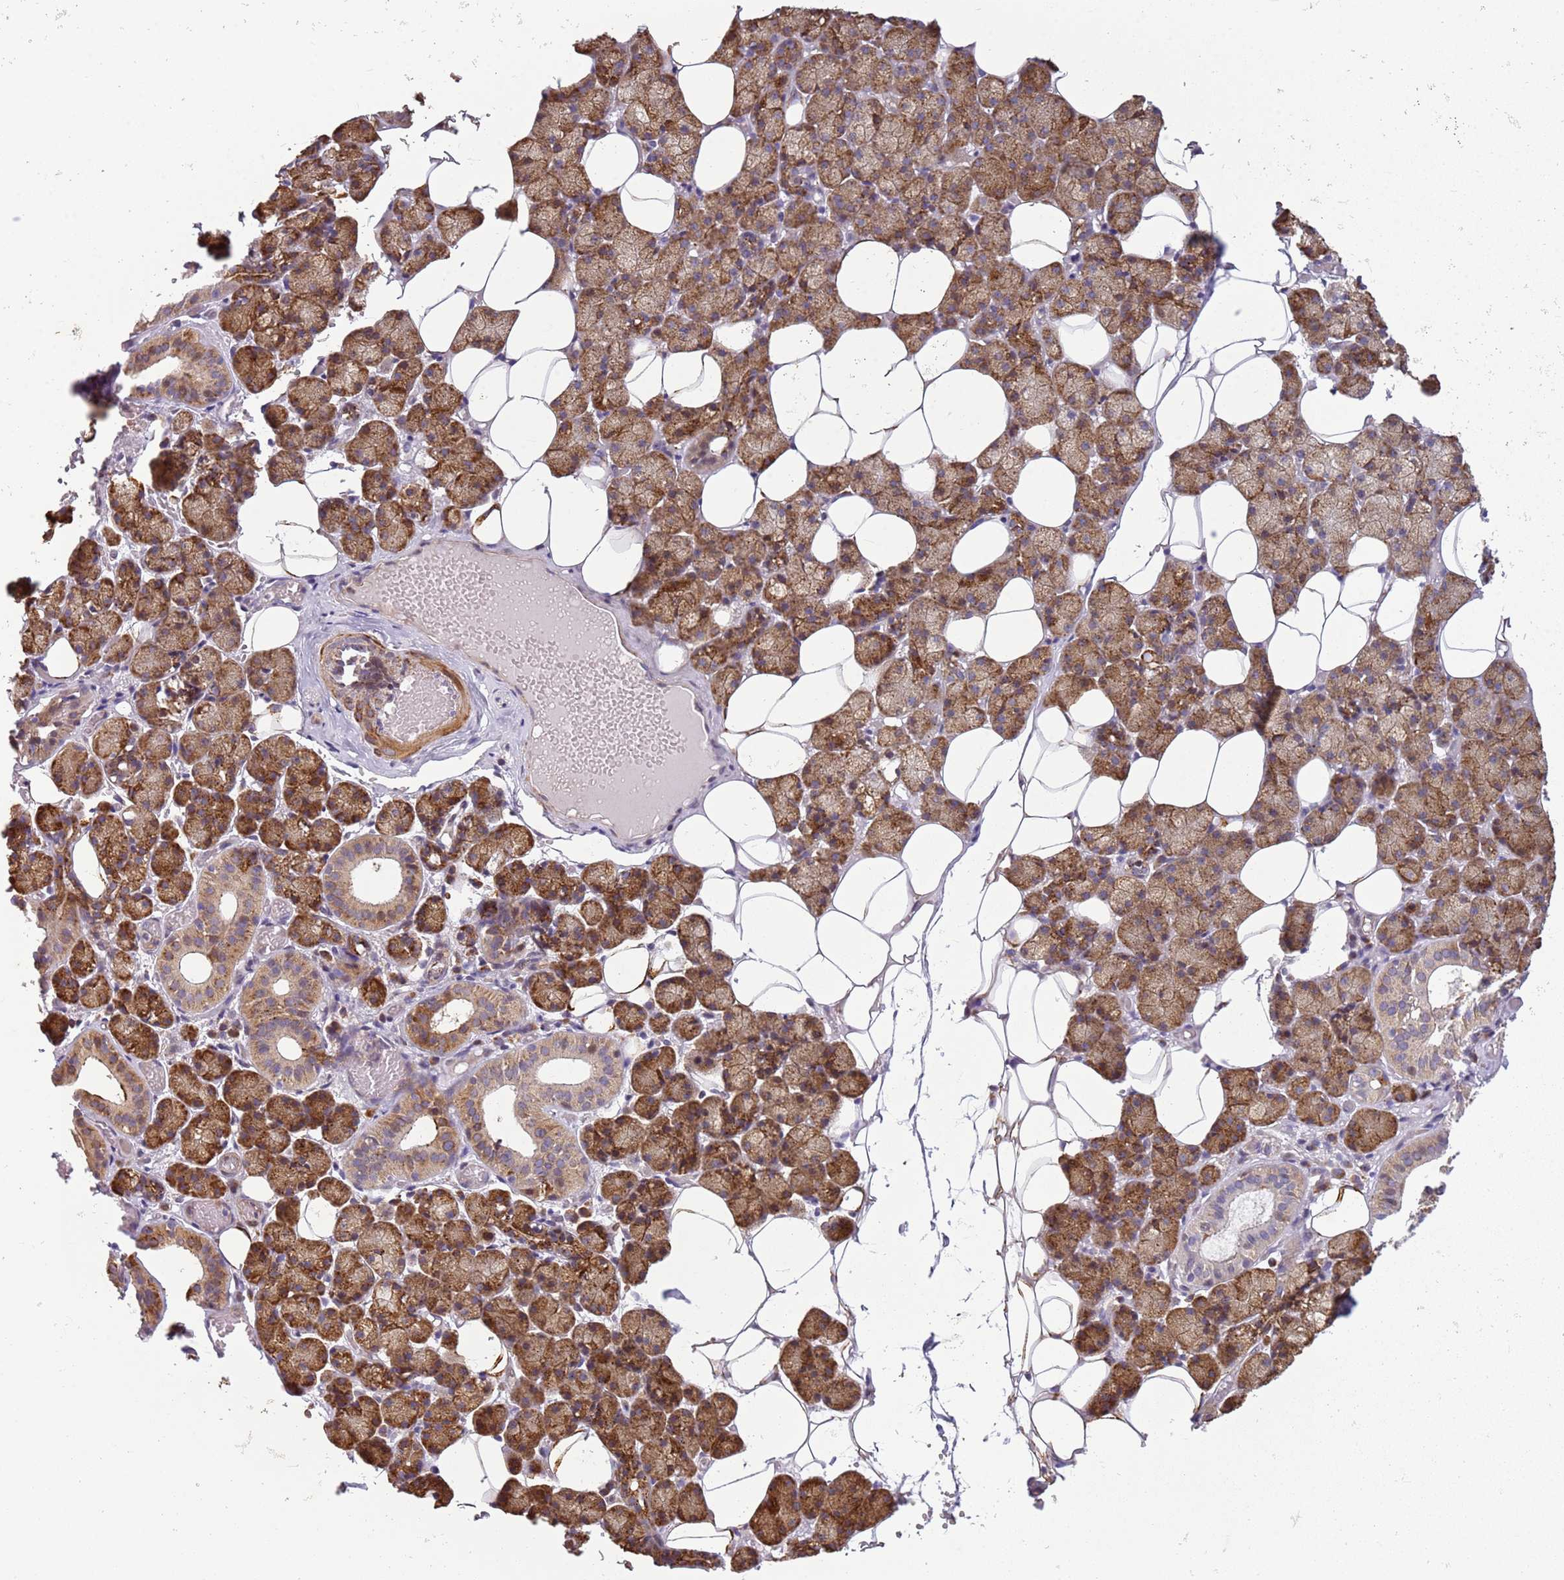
{"staining": {"intensity": "strong", "quantity": "25%-75%", "location": "cytoplasmic/membranous"}, "tissue": "salivary gland", "cell_type": "Glandular cells", "image_type": "normal", "snomed": [{"axis": "morphology", "description": "Normal tissue, NOS"}, {"axis": "topography", "description": "Salivary gland"}], "caption": "Salivary gland stained for a protein (brown) exhibits strong cytoplasmic/membranous positive expression in approximately 25%-75% of glandular cells.", "gene": "PVRIG", "patient": {"sex": "female", "age": 33}}